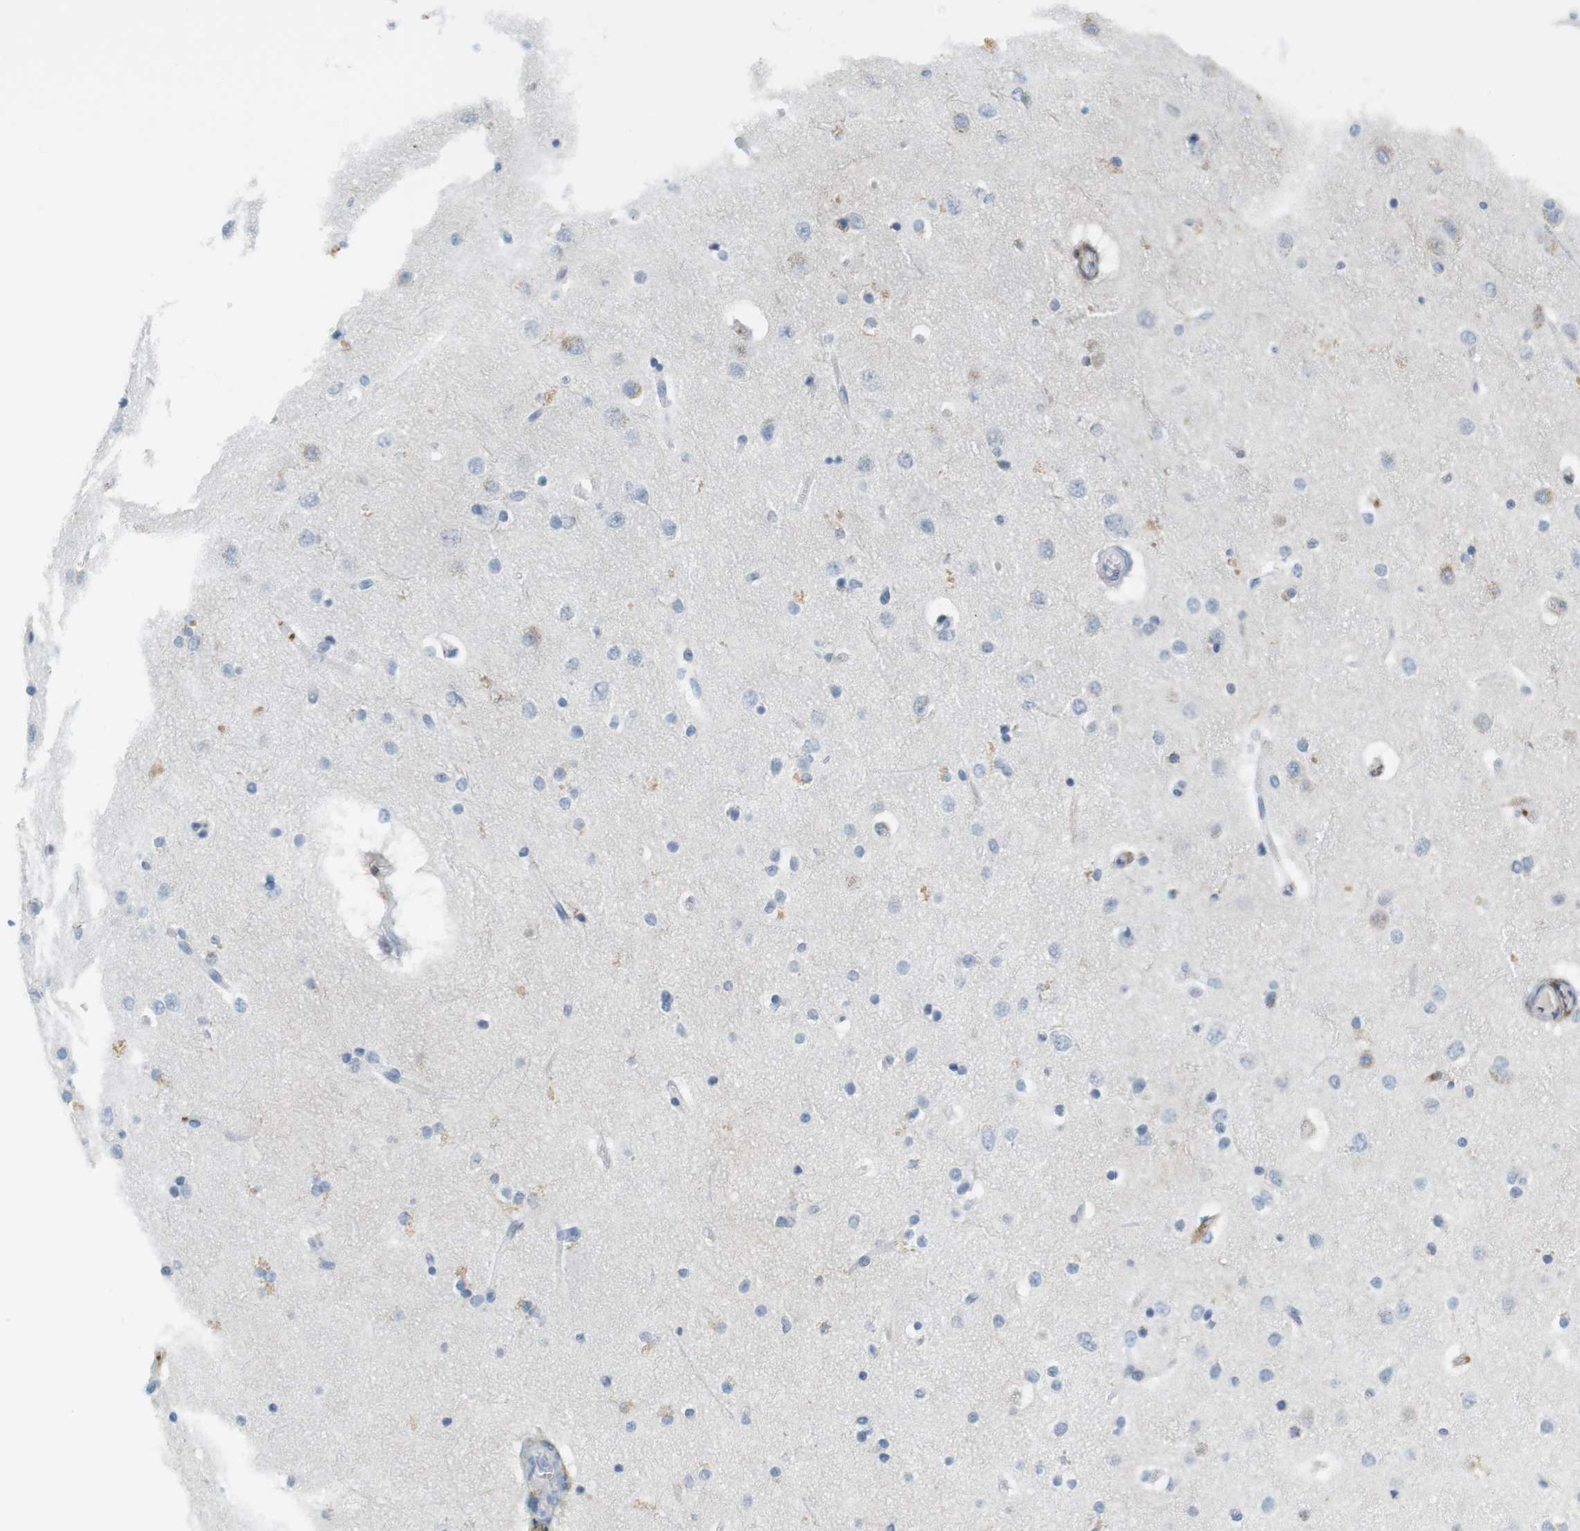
{"staining": {"intensity": "negative", "quantity": "none", "location": "none"}, "tissue": "cerebral cortex", "cell_type": "Endothelial cells", "image_type": "normal", "snomed": [{"axis": "morphology", "description": "Normal tissue, NOS"}, {"axis": "topography", "description": "Cerebral cortex"}], "caption": "This is an immunohistochemistry (IHC) micrograph of normal human cerebral cortex. There is no positivity in endothelial cells.", "gene": "F2R", "patient": {"sex": "female", "age": 54}}